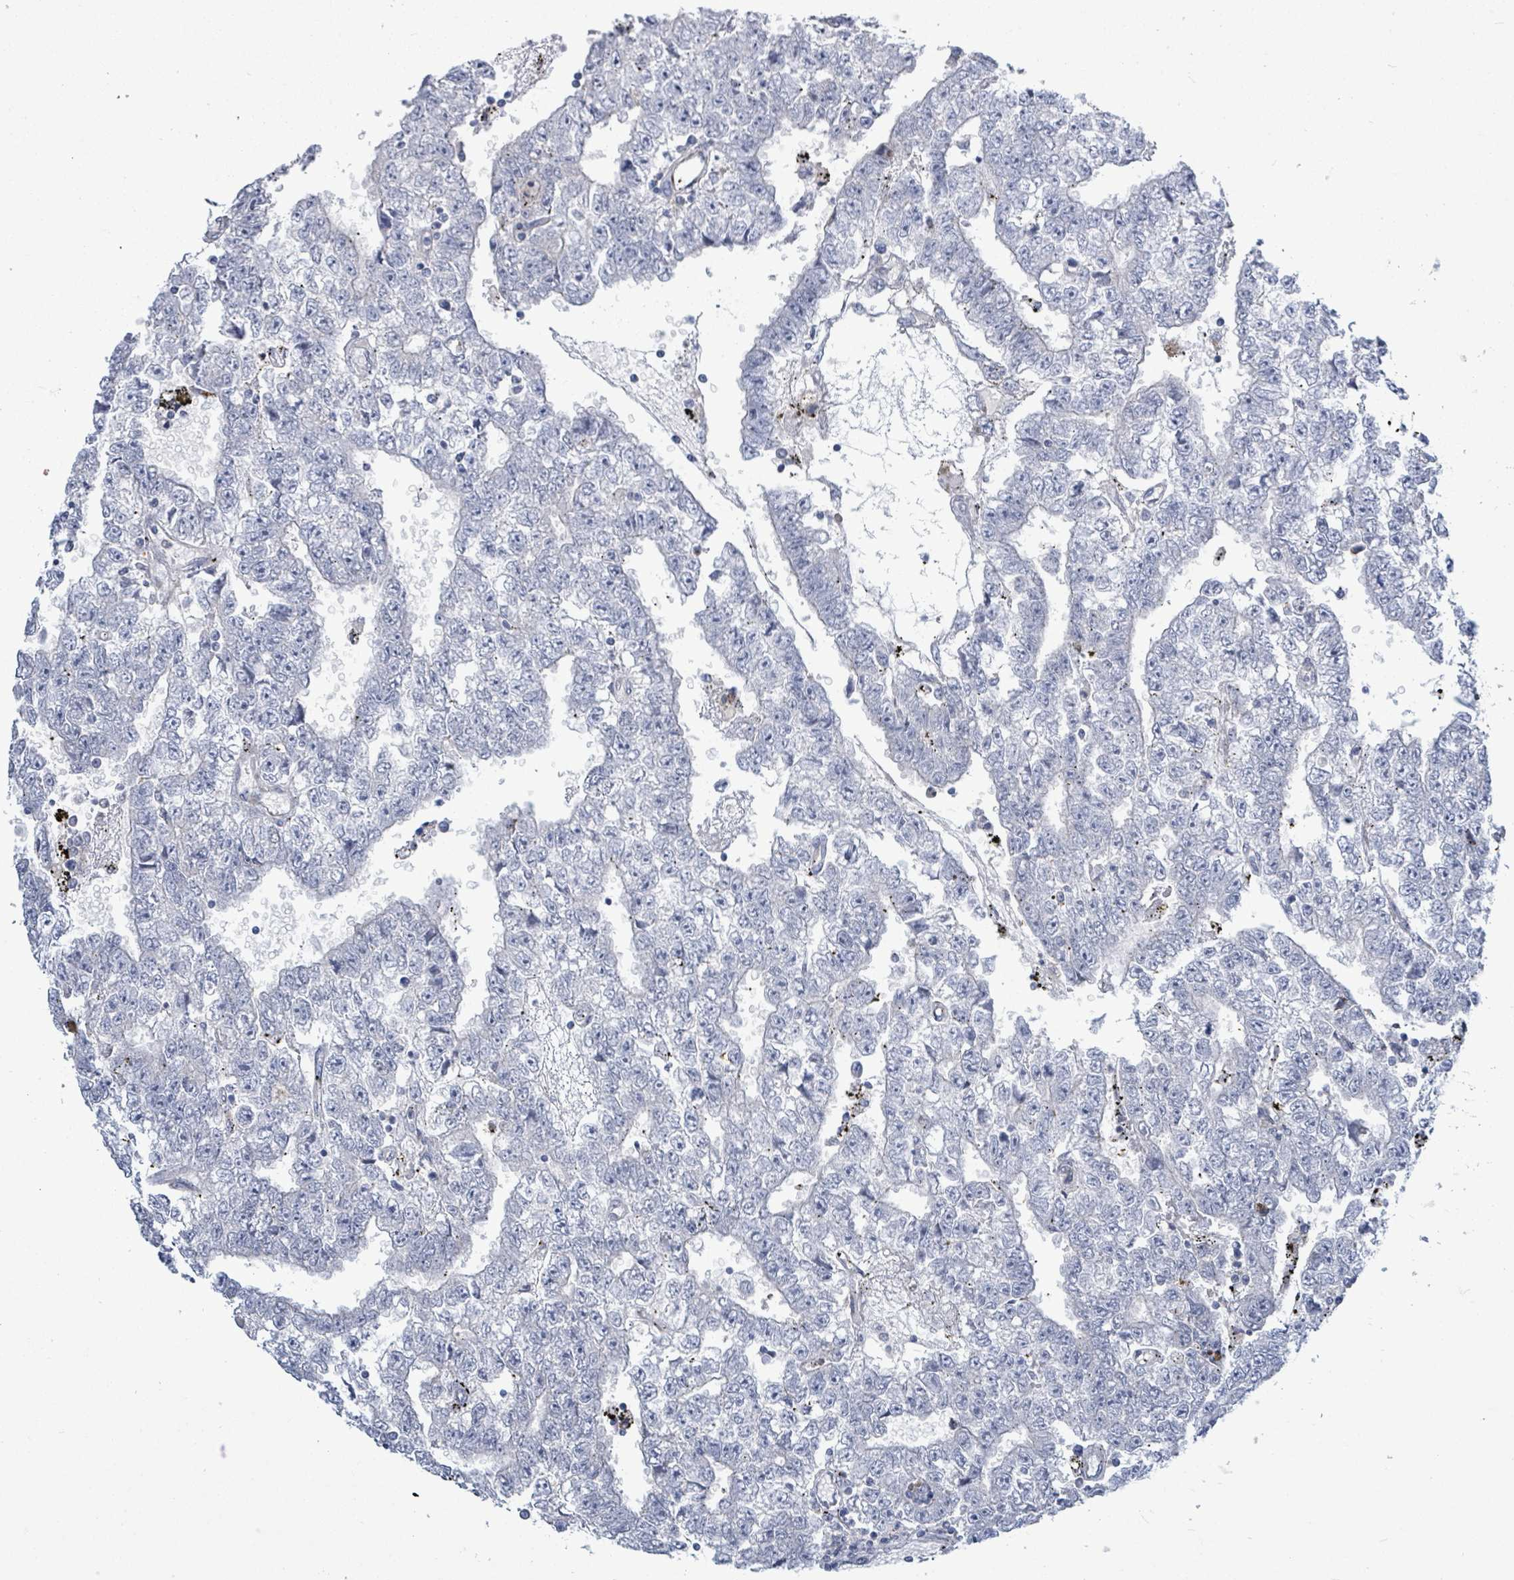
{"staining": {"intensity": "negative", "quantity": "none", "location": "none"}, "tissue": "testis cancer", "cell_type": "Tumor cells", "image_type": "cancer", "snomed": [{"axis": "morphology", "description": "Carcinoma, Embryonal, NOS"}, {"axis": "topography", "description": "Testis"}], "caption": "An immunohistochemistry photomicrograph of embryonal carcinoma (testis) is shown. There is no staining in tumor cells of embryonal carcinoma (testis). (Immunohistochemistry (ihc), brightfield microscopy, high magnification).", "gene": "SIRPB1", "patient": {"sex": "male", "age": 25}}